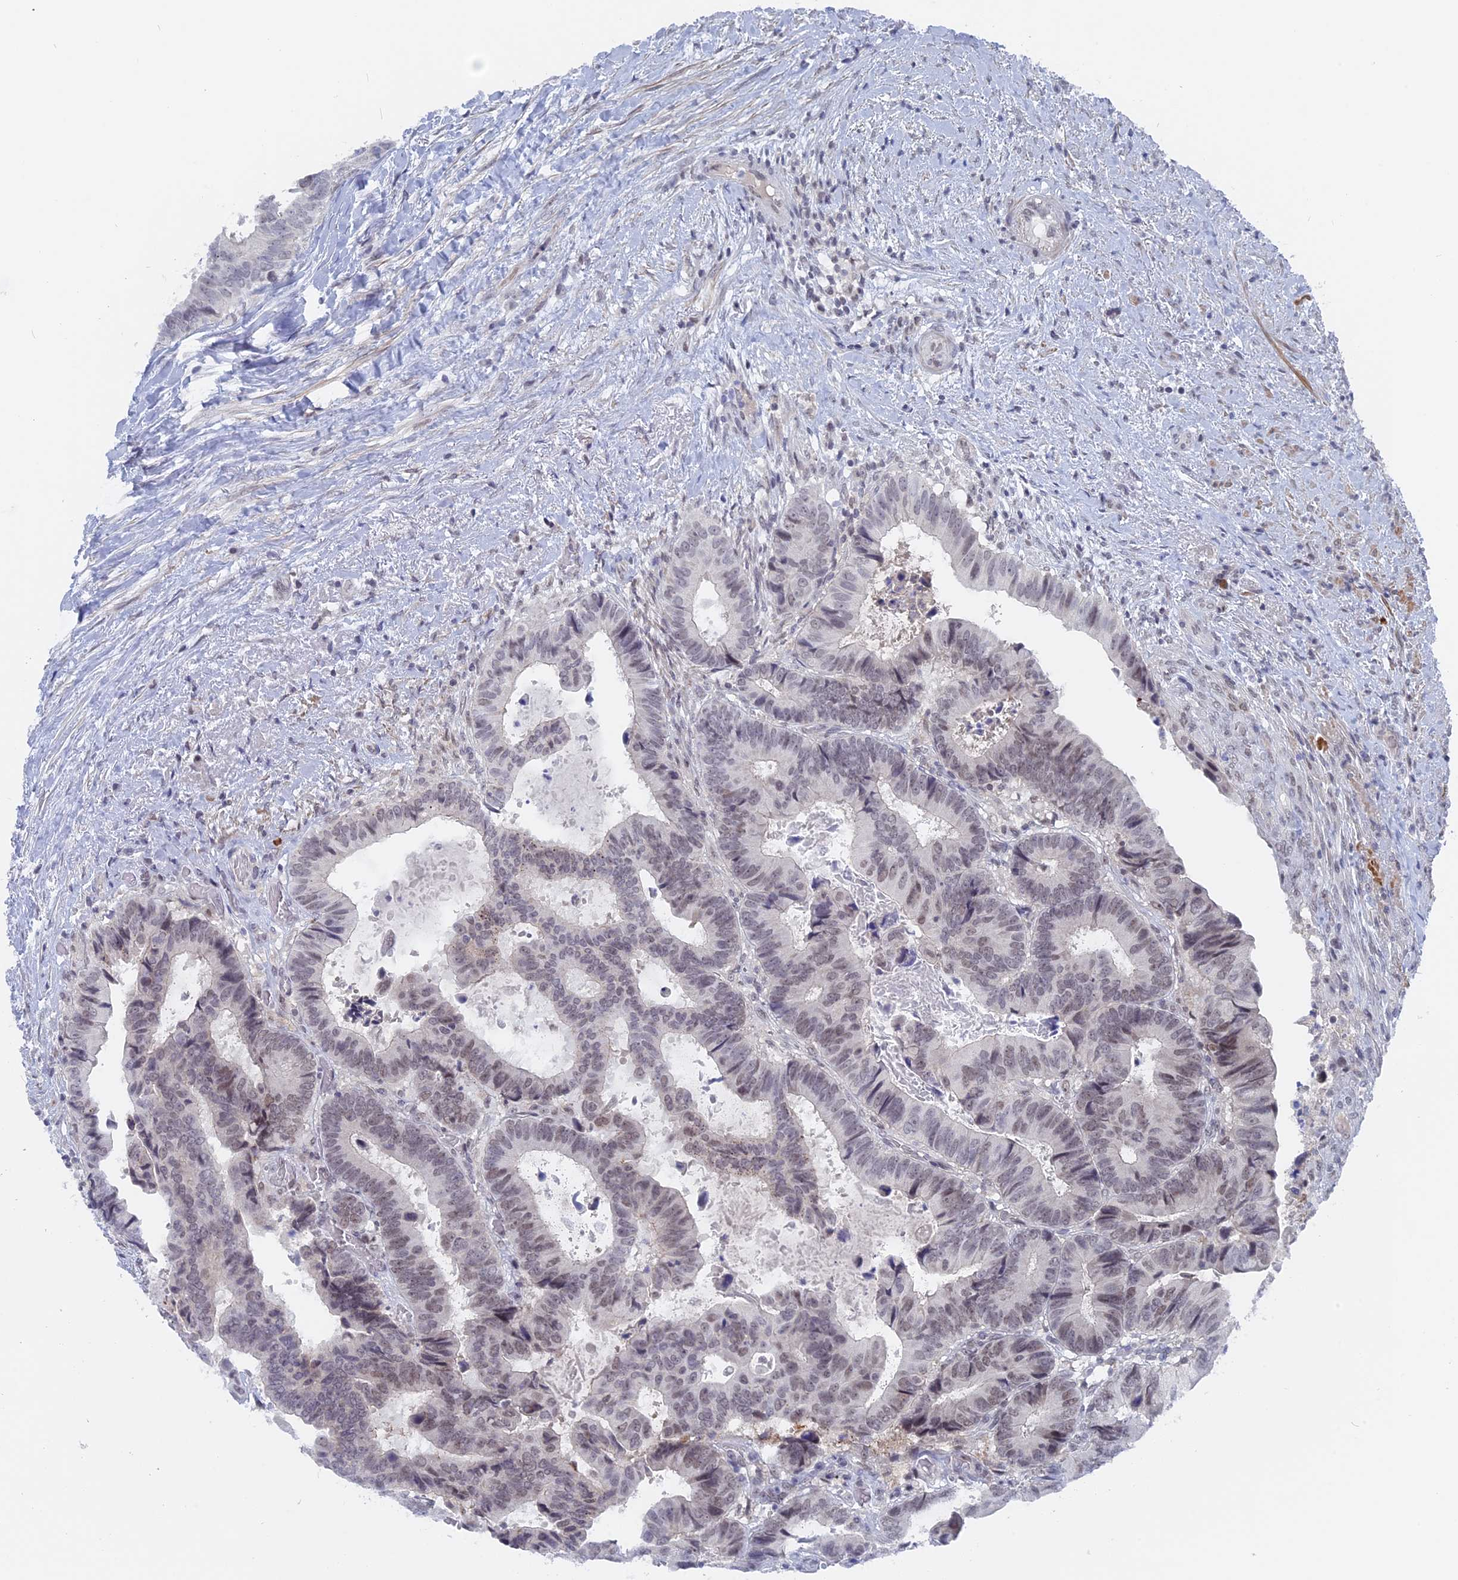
{"staining": {"intensity": "weak", "quantity": "25%-75%", "location": "nuclear"}, "tissue": "colorectal cancer", "cell_type": "Tumor cells", "image_type": "cancer", "snomed": [{"axis": "morphology", "description": "Adenocarcinoma, NOS"}, {"axis": "topography", "description": "Colon"}], "caption": "Immunohistochemical staining of adenocarcinoma (colorectal) exhibits low levels of weak nuclear protein expression in approximately 25%-75% of tumor cells.", "gene": "BRD2", "patient": {"sex": "male", "age": 85}}